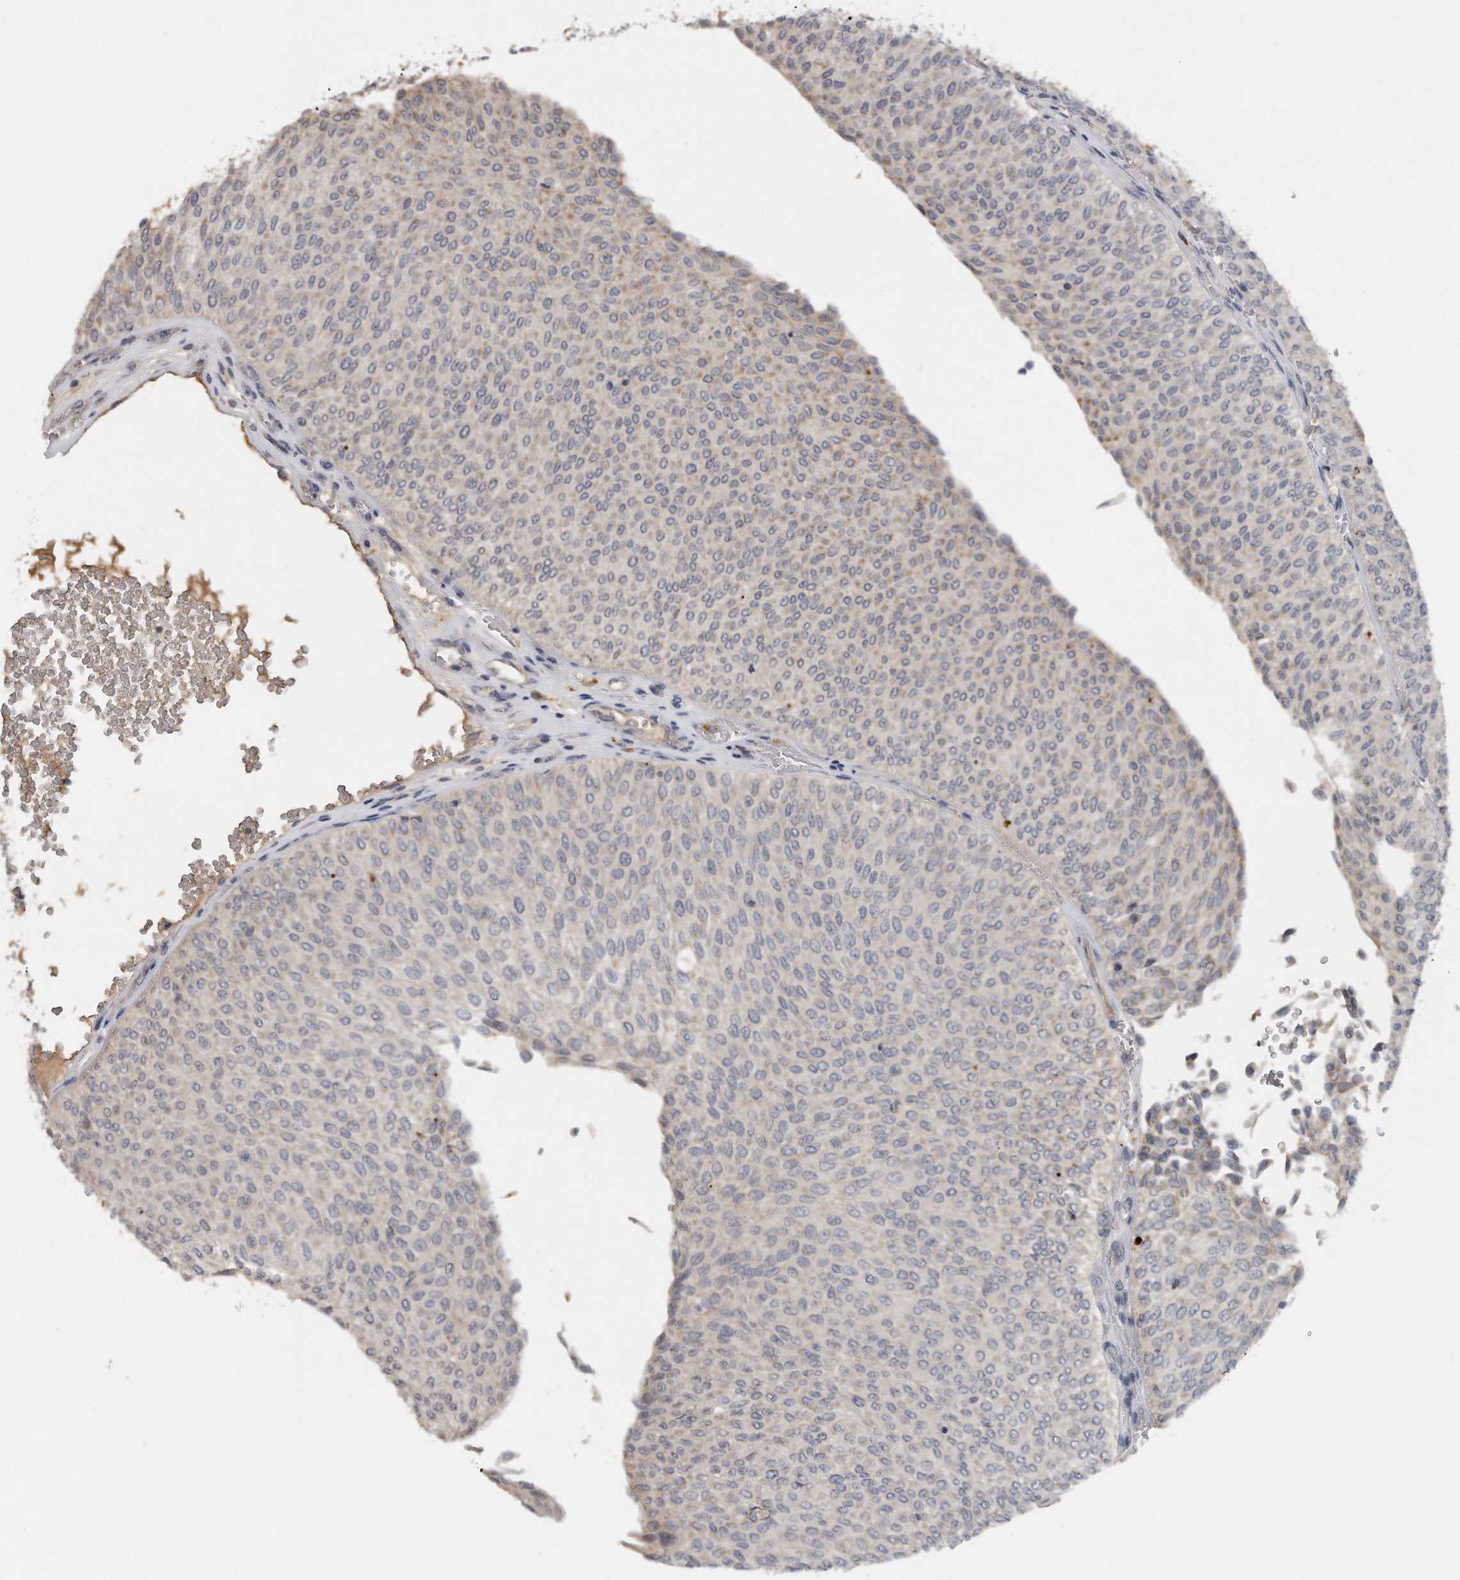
{"staining": {"intensity": "weak", "quantity": "<25%", "location": "cytoplasmic/membranous"}, "tissue": "urothelial cancer", "cell_type": "Tumor cells", "image_type": "cancer", "snomed": [{"axis": "morphology", "description": "Urothelial carcinoma, Low grade"}, {"axis": "topography", "description": "Urinary bladder"}], "caption": "Immunohistochemistry (IHC) of urothelial cancer shows no expression in tumor cells.", "gene": "TRAPPC14", "patient": {"sex": "male", "age": 78}}